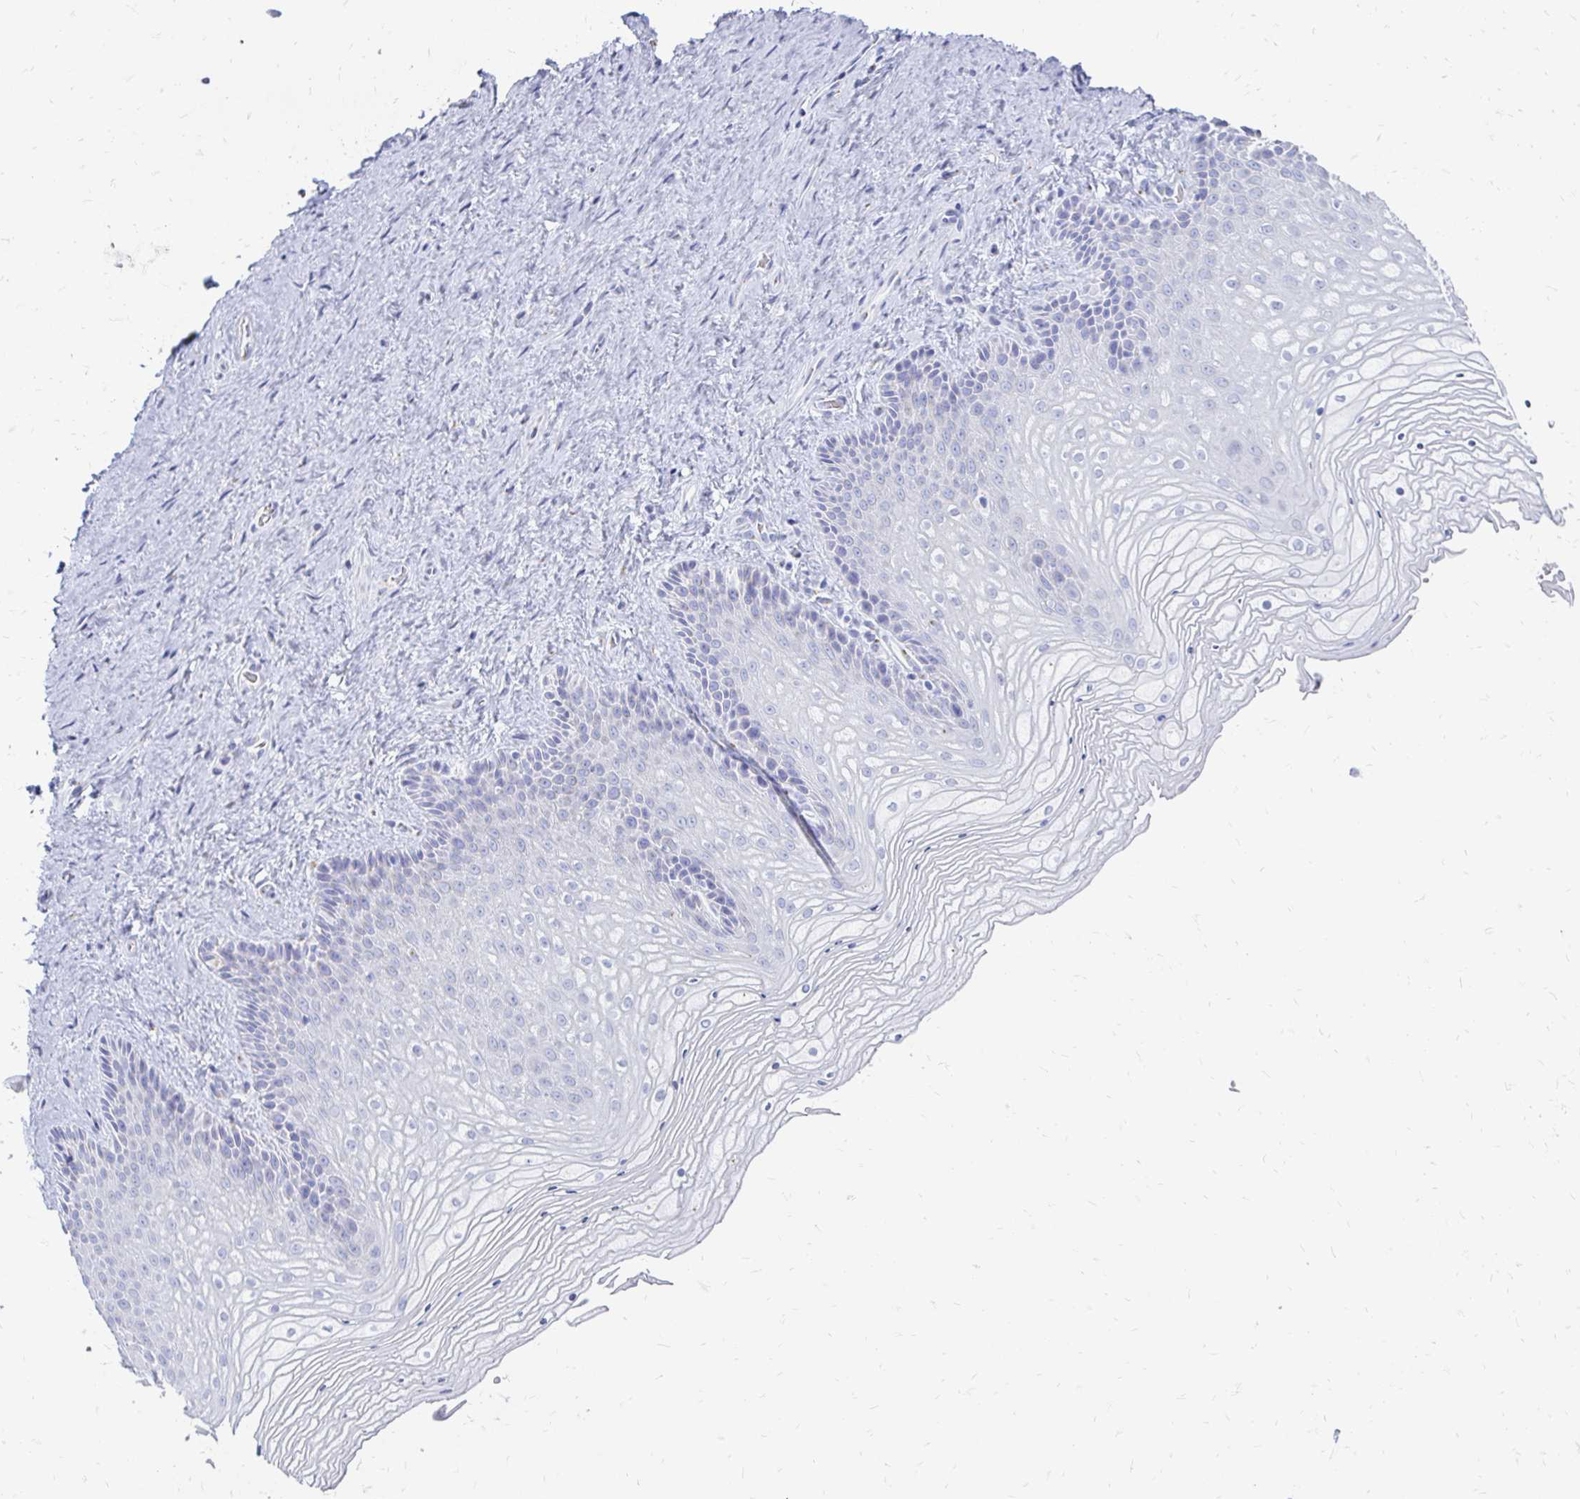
{"staining": {"intensity": "negative", "quantity": "none", "location": "none"}, "tissue": "vagina", "cell_type": "Squamous epithelial cells", "image_type": "normal", "snomed": [{"axis": "morphology", "description": "Normal tissue, NOS"}, {"axis": "topography", "description": "Vagina"}], "caption": "Immunohistochemistry (IHC) of benign vagina displays no expression in squamous epithelial cells. Nuclei are stained in blue.", "gene": "PAGE4", "patient": {"sex": "female", "age": 45}}